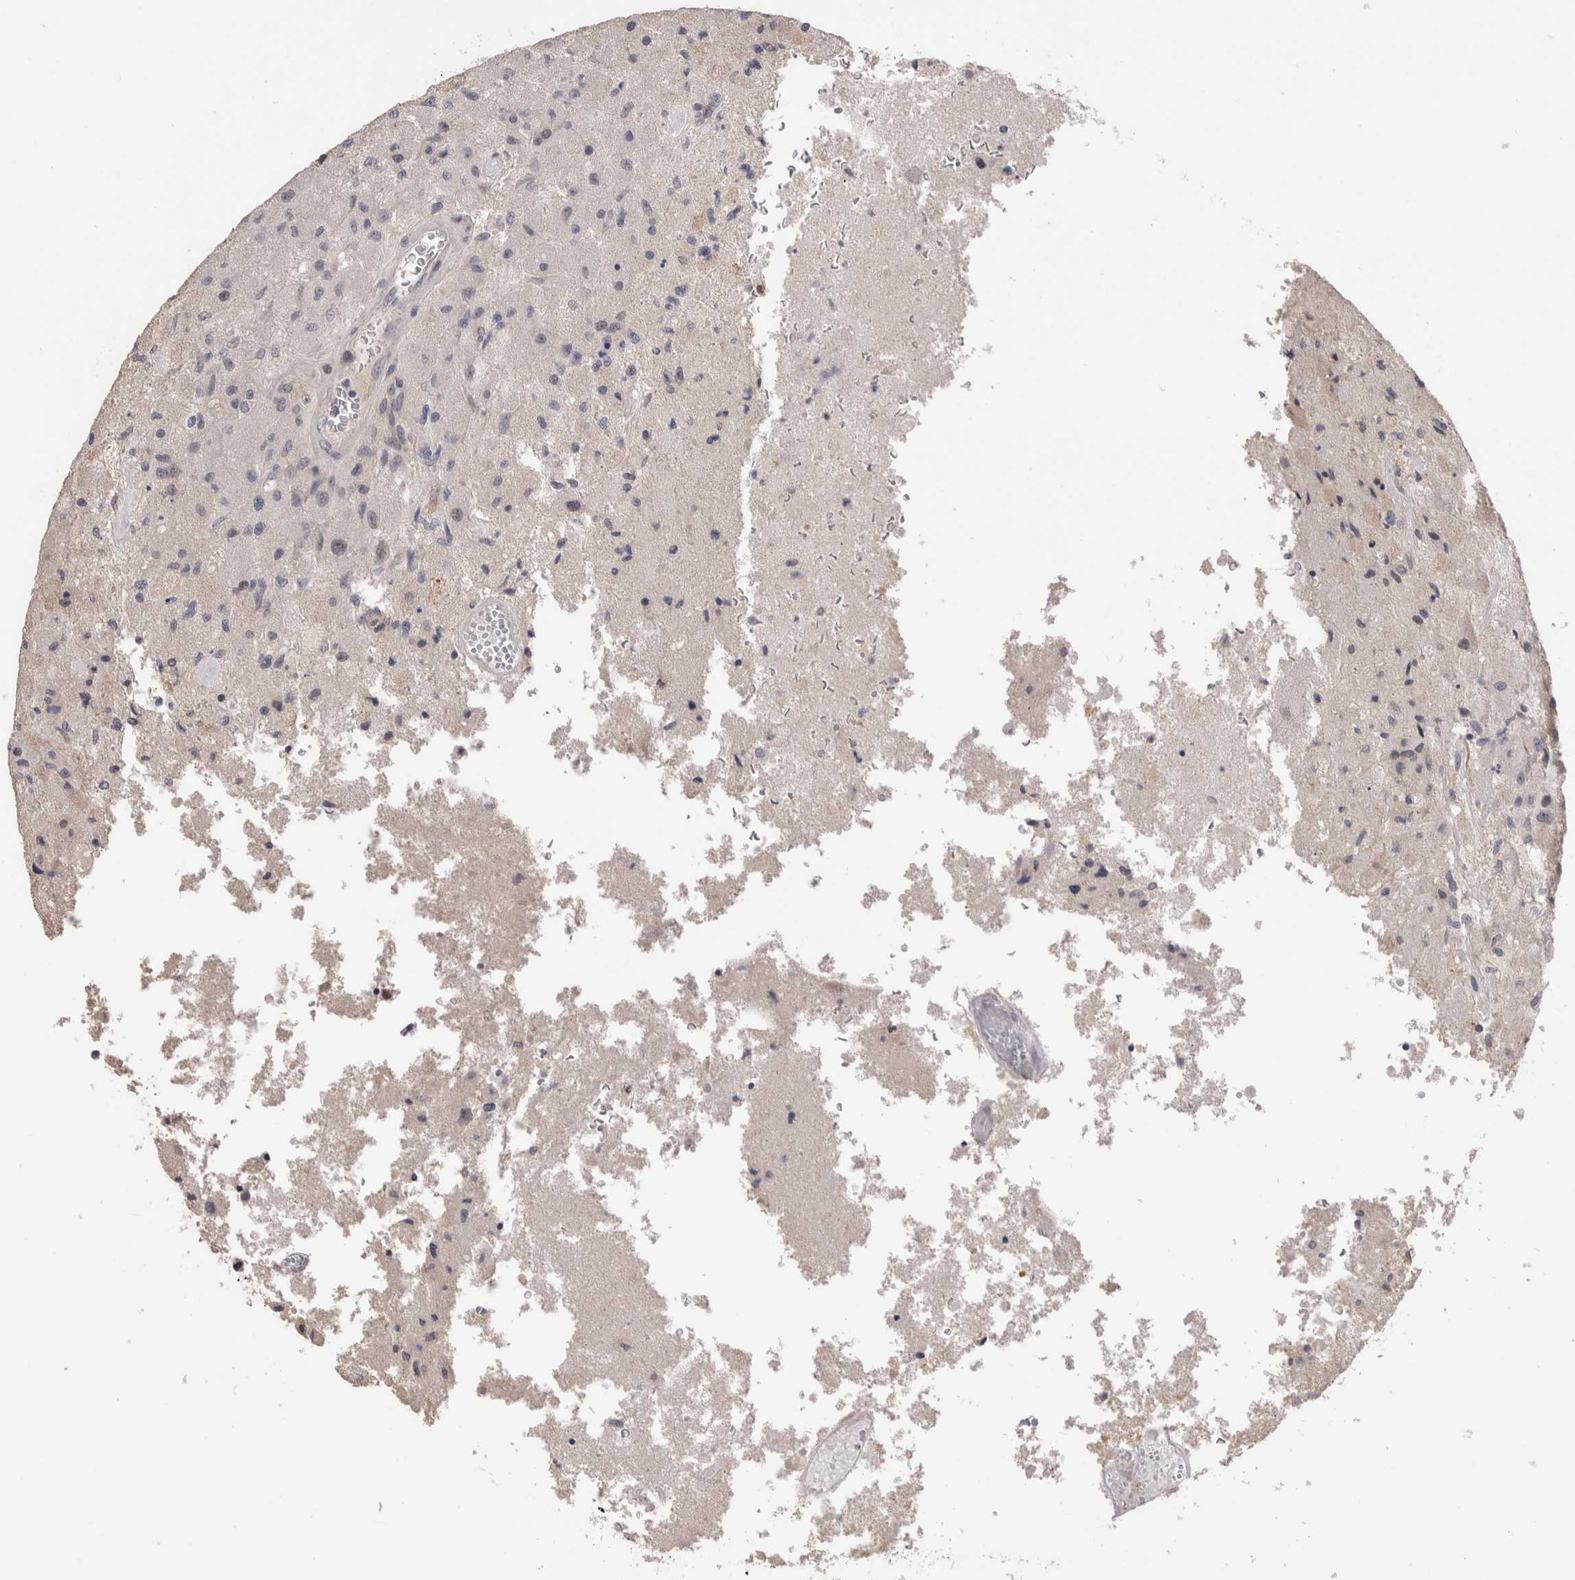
{"staining": {"intensity": "negative", "quantity": "none", "location": "none"}, "tissue": "glioma", "cell_type": "Tumor cells", "image_type": "cancer", "snomed": [{"axis": "morphology", "description": "Normal tissue, NOS"}, {"axis": "morphology", "description": "Glioma, malignant, High grade"}, {"axis": "topography", "description": "Cerebral cortex"}], "caption": "High magnification brightfield microscopy of glioma stained with DAB (brown) and counterstained with hematoxylin (blue): tumor cells show no significant expression.", "gene": "CRYBG1", "patient": {"sex": "male", "age": 77}}